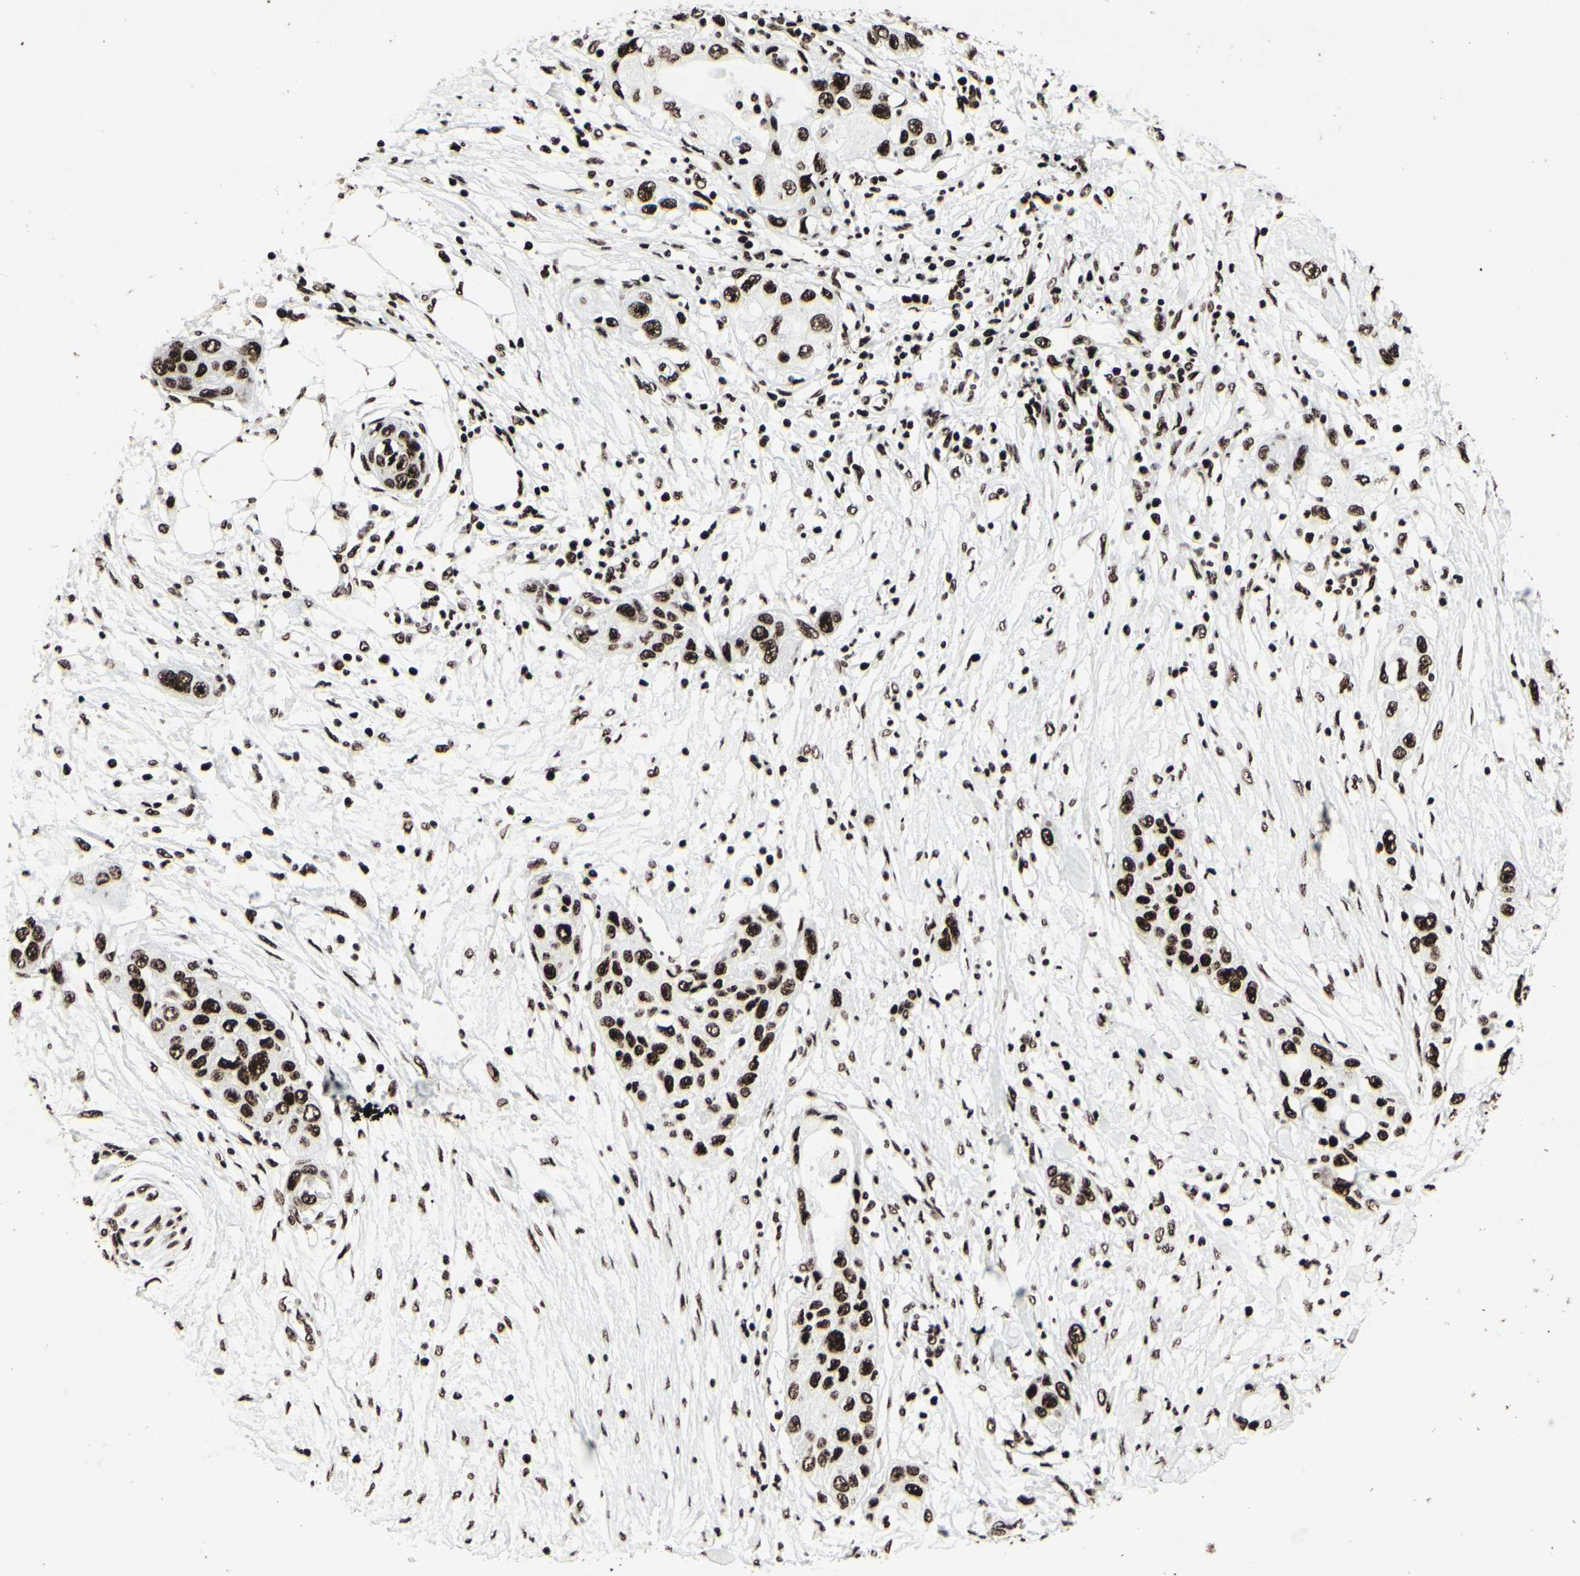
{"staining": {"intensity": "strong", "quantity": ">75%", "location": "nuclear"}, "tissue": "pancreatic cancer", "cell_type": "Tumor cells", "image_type": "cancer", "snomed": [{"axis": "morphology", "description": "Adenocarcinoma, NOS"}, {"axis": "topography", "description": "Pancreas"}], "caption": "Pancreatic adenocarcinoma stained for a protein demonstrates strong nuclear positivity in tumor cells. (DAB (3,3'-diaminobenzidine) IHC, brown staining for protein, blue staining for nuclei).", "gene": "U2AF2", "patient": {"sex": "female", "age": 70}}